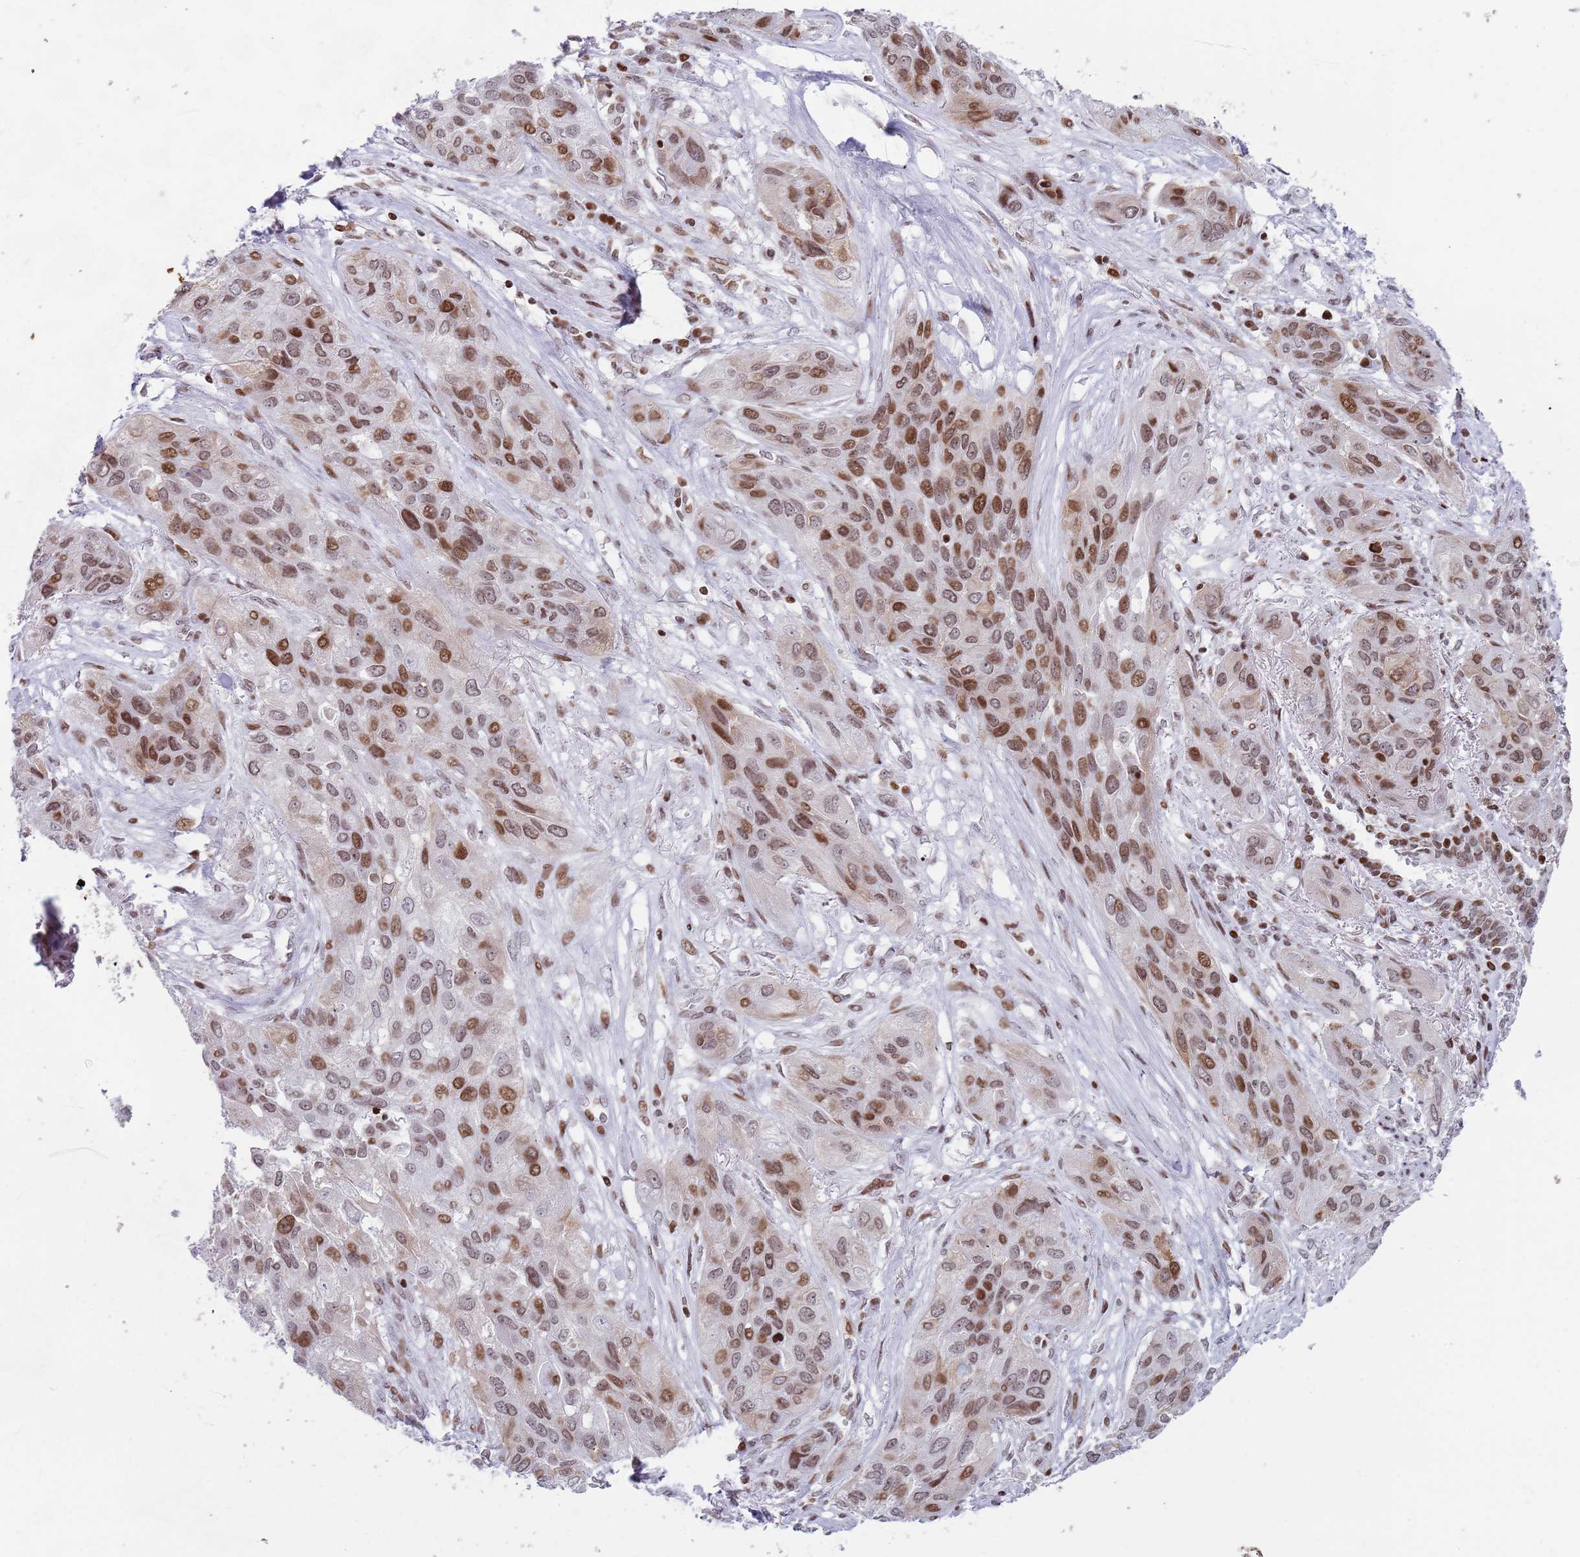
{"staining": {"intensity": "moderate", "quantity": "25%-75%", "location": "nuclear"}, "tissue": "lung cancer", "cell_type": "Tumor cells", "image_type": "cancer", "snomed": [{"axis": "morphology", "description": "Squamous cell carcinoma, NOS"}, {"axis": "topography", "description": "Lung"}], "caption": "A medium amount of moderate nuclear expression is identified in approximately 25%-75% of tumor cells in lung squamous cell carcinoma tissue.", "gene": "HDAC8", "patient": {"sex": "female", "age": 70}}